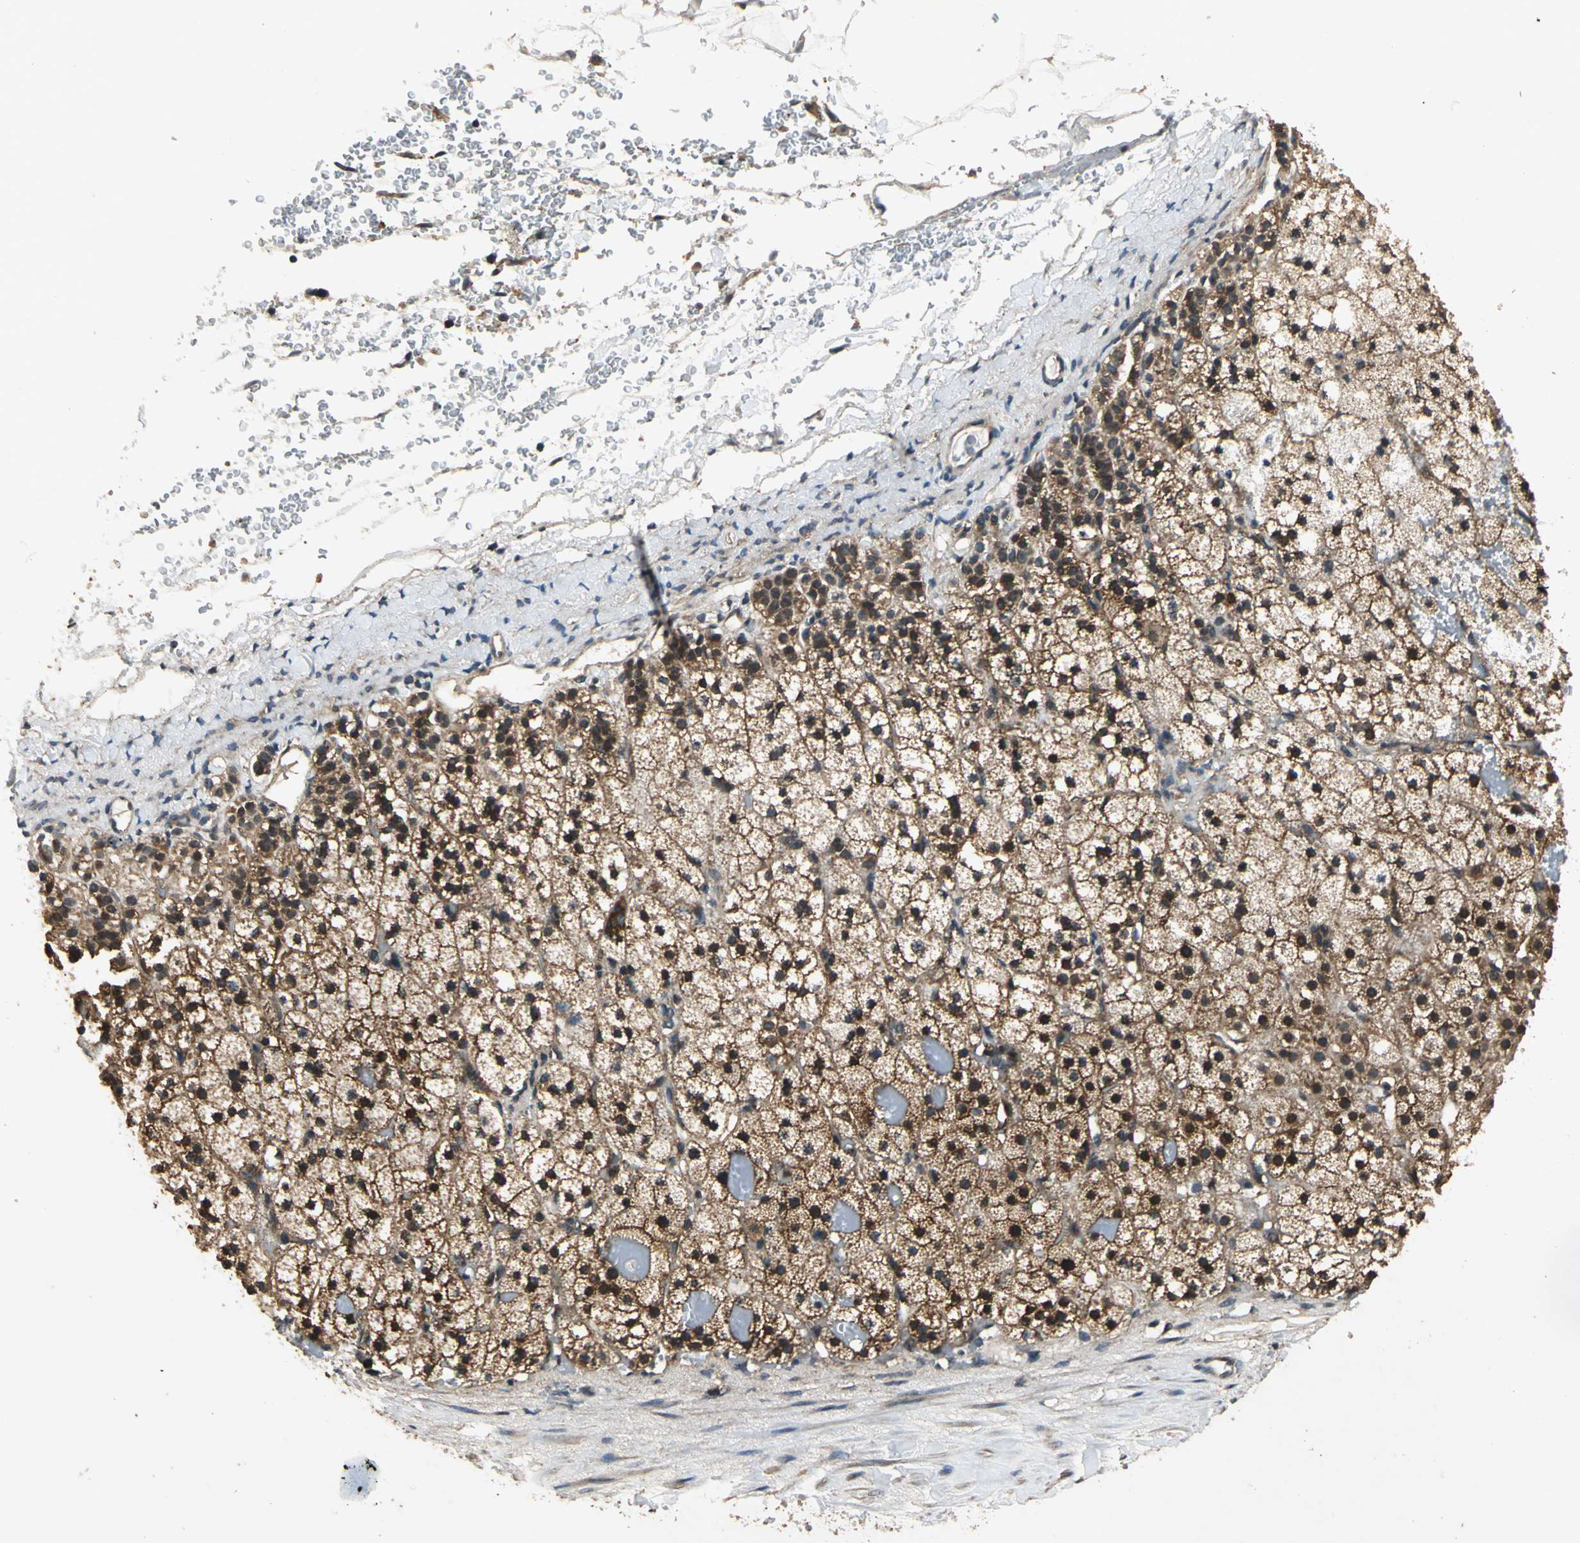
{"staining": {"intensity": "strong", "quantity": ">75%", "location": "cytoplasmic/membranous,nuclear"}, "tissue": "adrenal gland", "cell_type": "Glandular cells", "image_type": "normal", "snomed": [{"axis": "morphology", "description": "Normal tissue, NOS"}, {"axis": "topography", "description": "Adrenal gland"}], "caption": "High-power microscopy captured an IHC histopathology image of unremarkable adrenal gland, revealing strong cytoplasmic/membranous,nuclear positivity in about >75% of glandular cells.", "gene": "EIF2B2", "patient": {"sex": "male", "age": 35}}